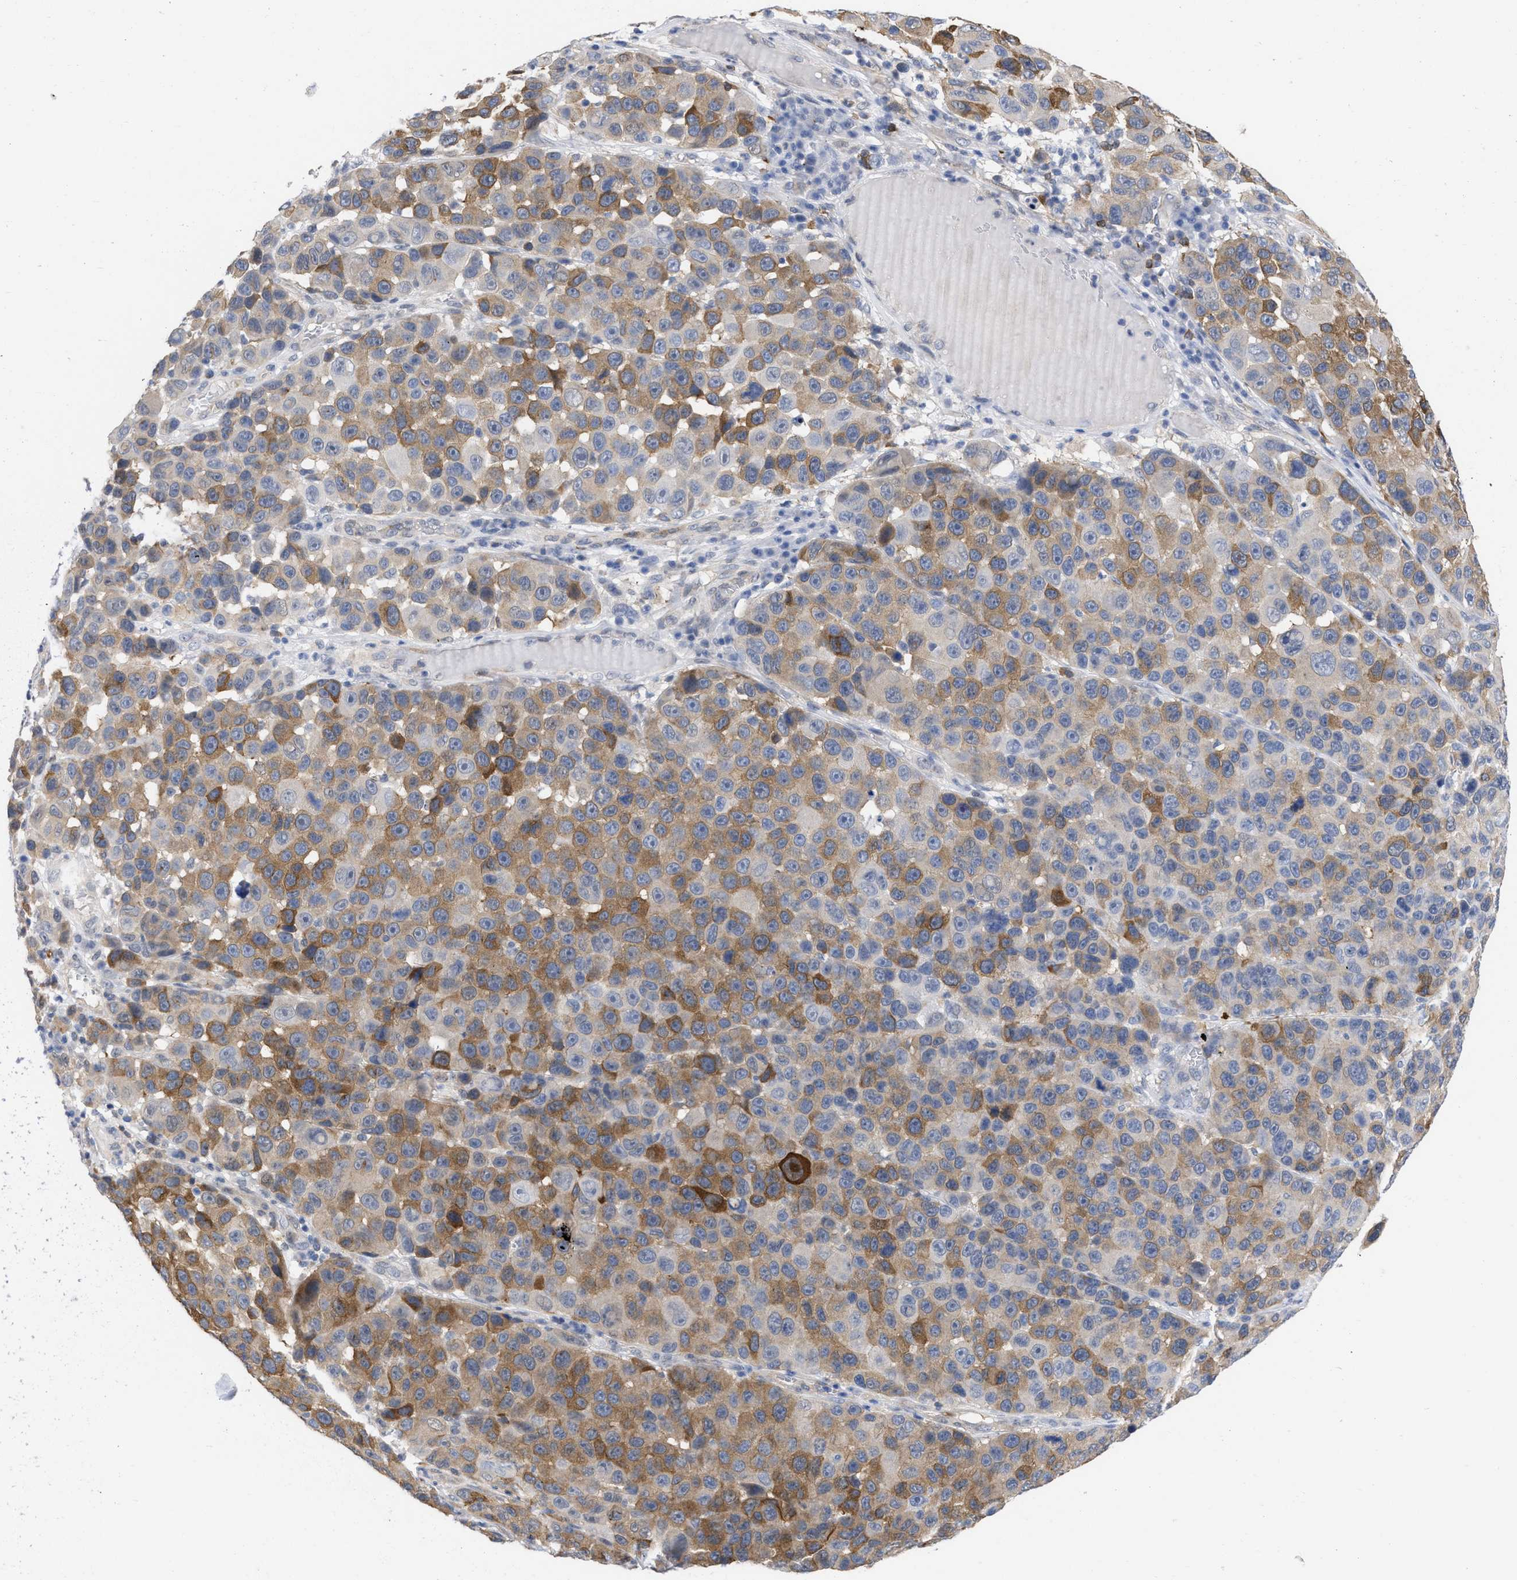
{"staining": {"intensity": "moderate", "quantity": ">75%", "location": "cytoplasmic/membranous"}, "tissue": "melanoma", "cell_type": "Tumor cells", "image_type": "cancer", "snomed": [{"axis": "morphology", "description": "Malignant melanoma, NOS"}, {"axis": "topography", "description": "Skin"}], "caption": "Immunohistochemistry (IHC) image of melanoma stained for a protein (brown), which shows medium levels of moderate cytoplasmic/membranous expression in about >75% of tumor cells.", "gene": "THRA", "patient": {"sex": "male", "age": 53}}